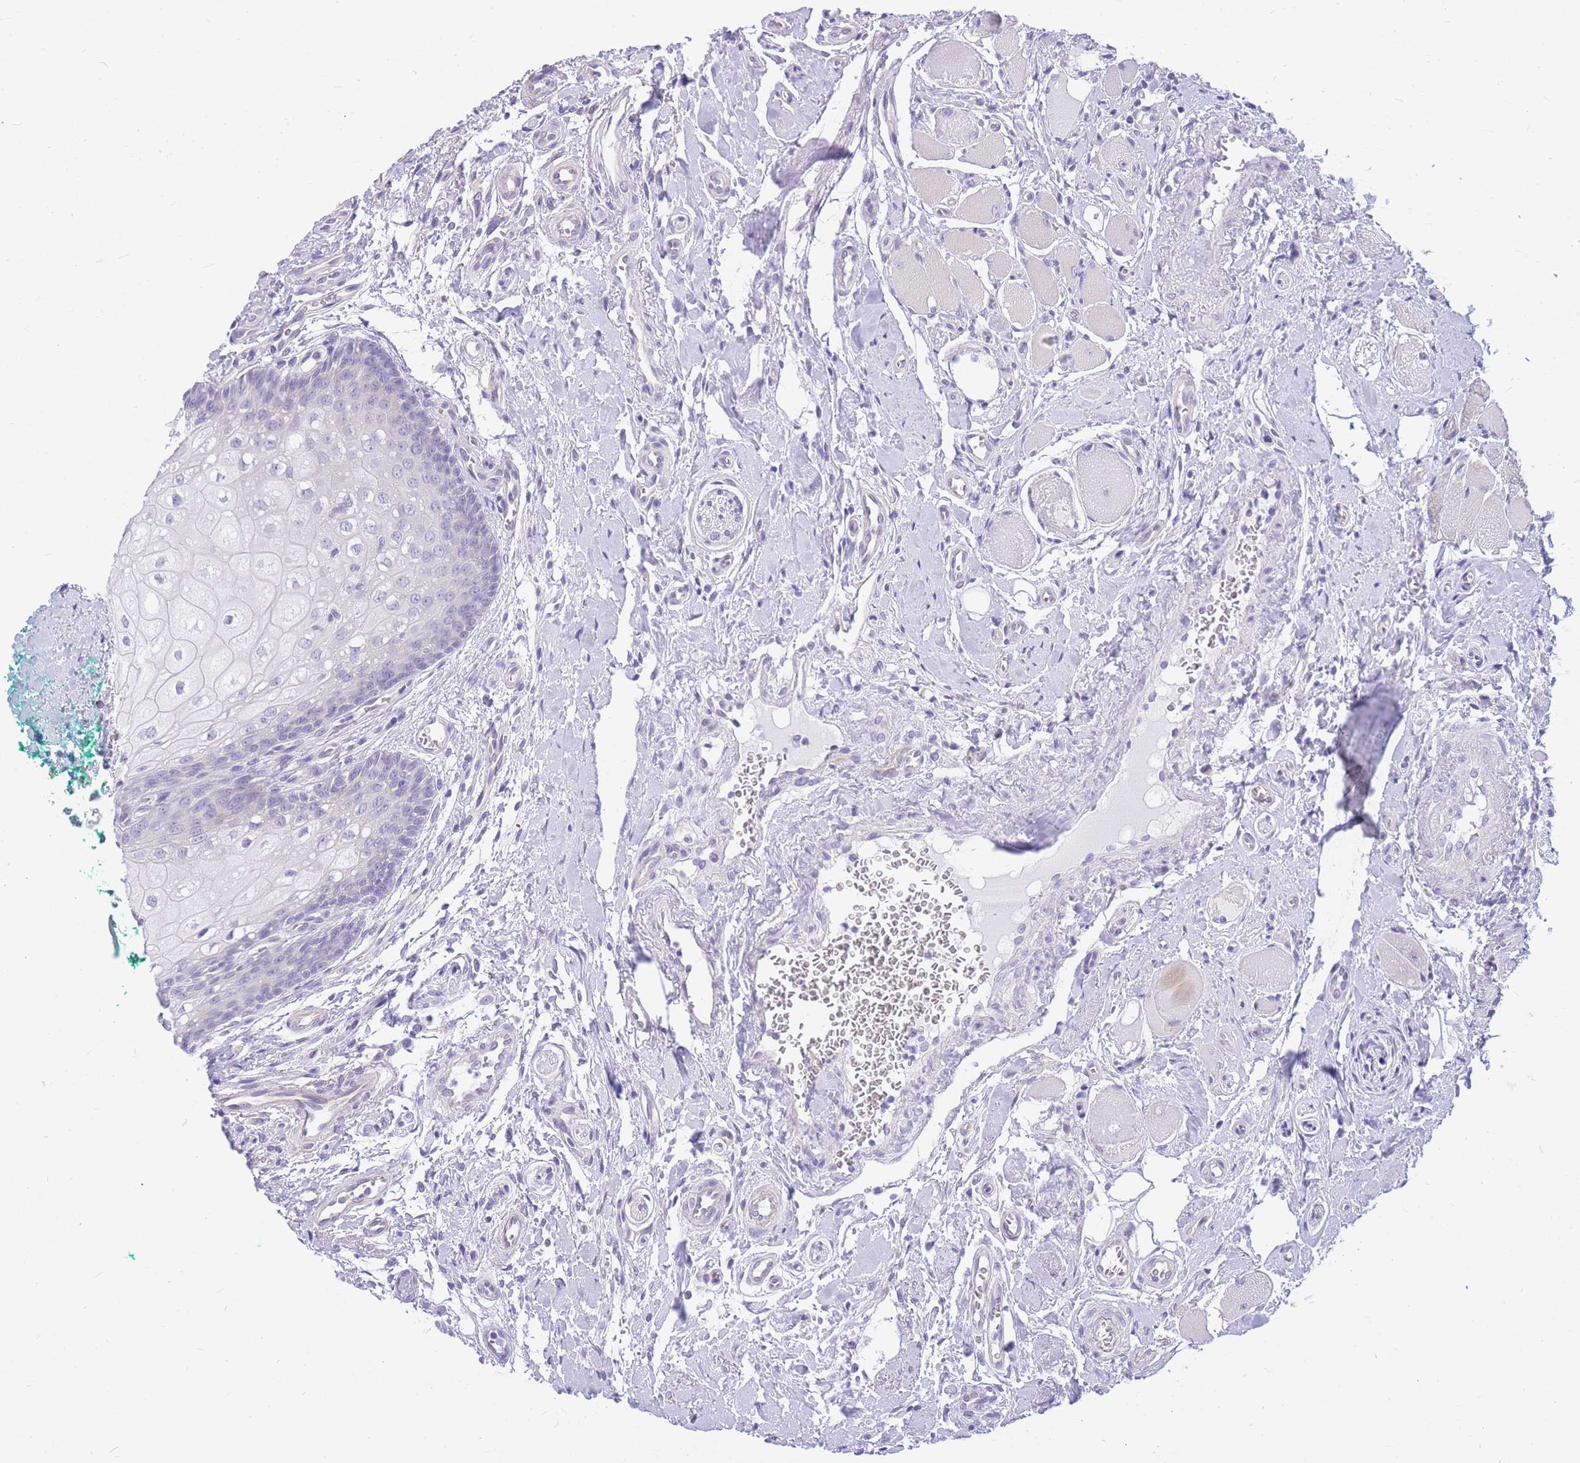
{"staining": {"intensity": "negative", "quantity": "none", "location": "none"}, "tissue": "oral mucosa", "cell_type": "Squamous epithelial cells", "image_type": "normal", "snomed": [{"axis": "morphology", "description": "Normal tissue, NOS"}, {"axis": "morphology", "description": "Squamous cell carcinoma, NOS"}, {"axis": "topography", "description": "Oral tissue"}, {"axis": "topography", "description": "Tounge, NOS"}, {"axis": "topography", "description": "Head-Neck"}], "caption": "Squamous epithelial cells show no significant protein positivity in unremarkable oral mucosa. (DAB (3,3'-diaminobenzidine) IHC with hematoxylin counter stain).", "gene": "ZNF311", "patient": {"sex": "male", "age": 79}}